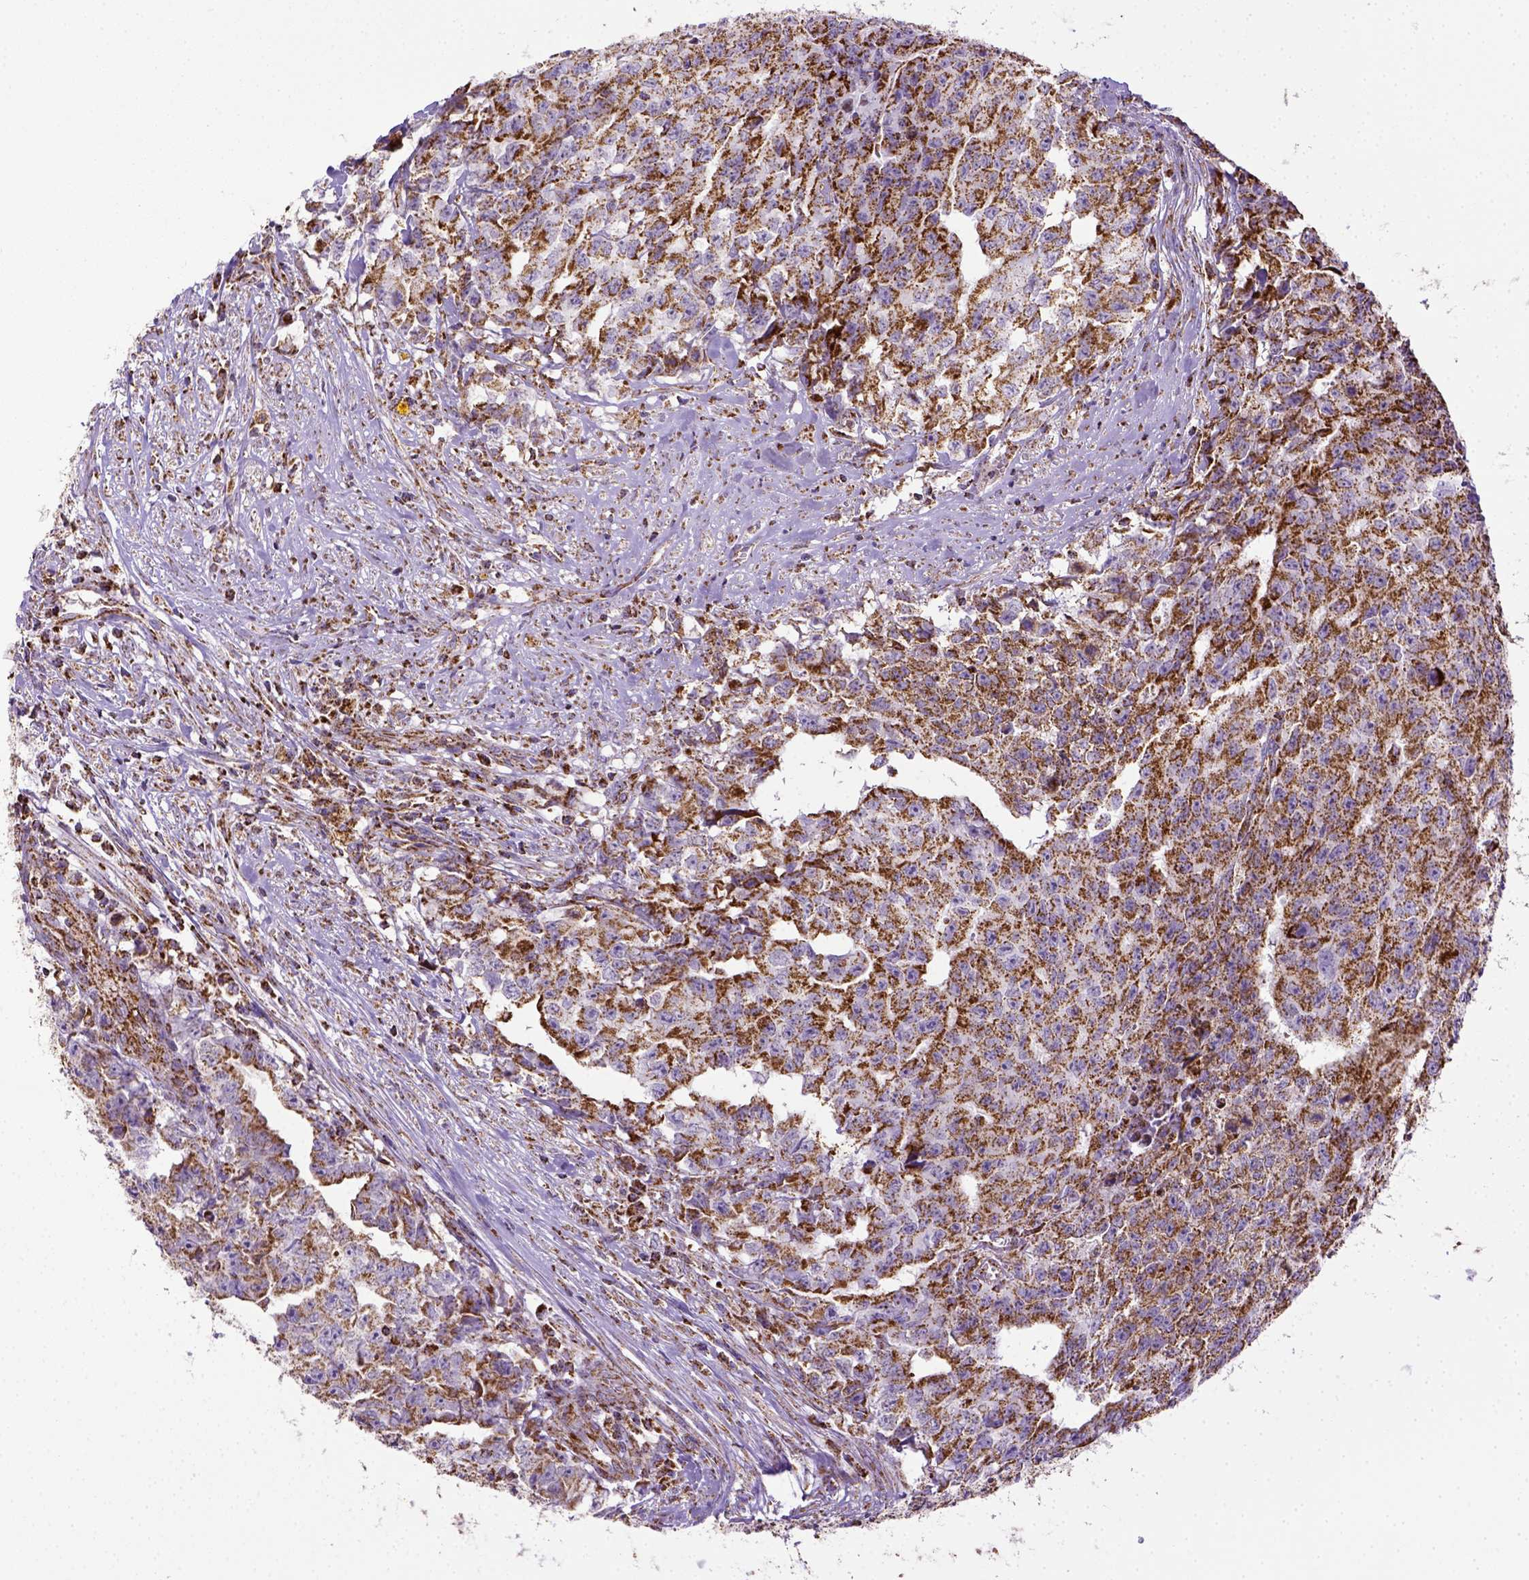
{"staining": {"intensity": "moderate", "quantity": ">75%", "location": "cytoplasmic/membranous"}, "tissue": "testis cancer", "cell_type": "Tumor cells", "image_type": "cancer", "snomed": [{"axis": "morphology", "description": "Carcinoma, Embryonal, NOS"}, {"axis": "morphology", "description": "Teratoma, malignant, NOS"}, {"axis": "topography", "description": "Testis"}], "caption": "Immunohistochemistry of testis cancer (embryonal carcinoma) shows medium levels of moderate cytoplasmic/membranous expression in approximately >75% of tumor cells. The staining was performed using DAB to visualize the protein expression in brown, while the nuclei were stained in blue with hematoxylin (Magnification: 20x).", "gene": "MT-CO1", "patient": {"sex": "male", "age": 24}}